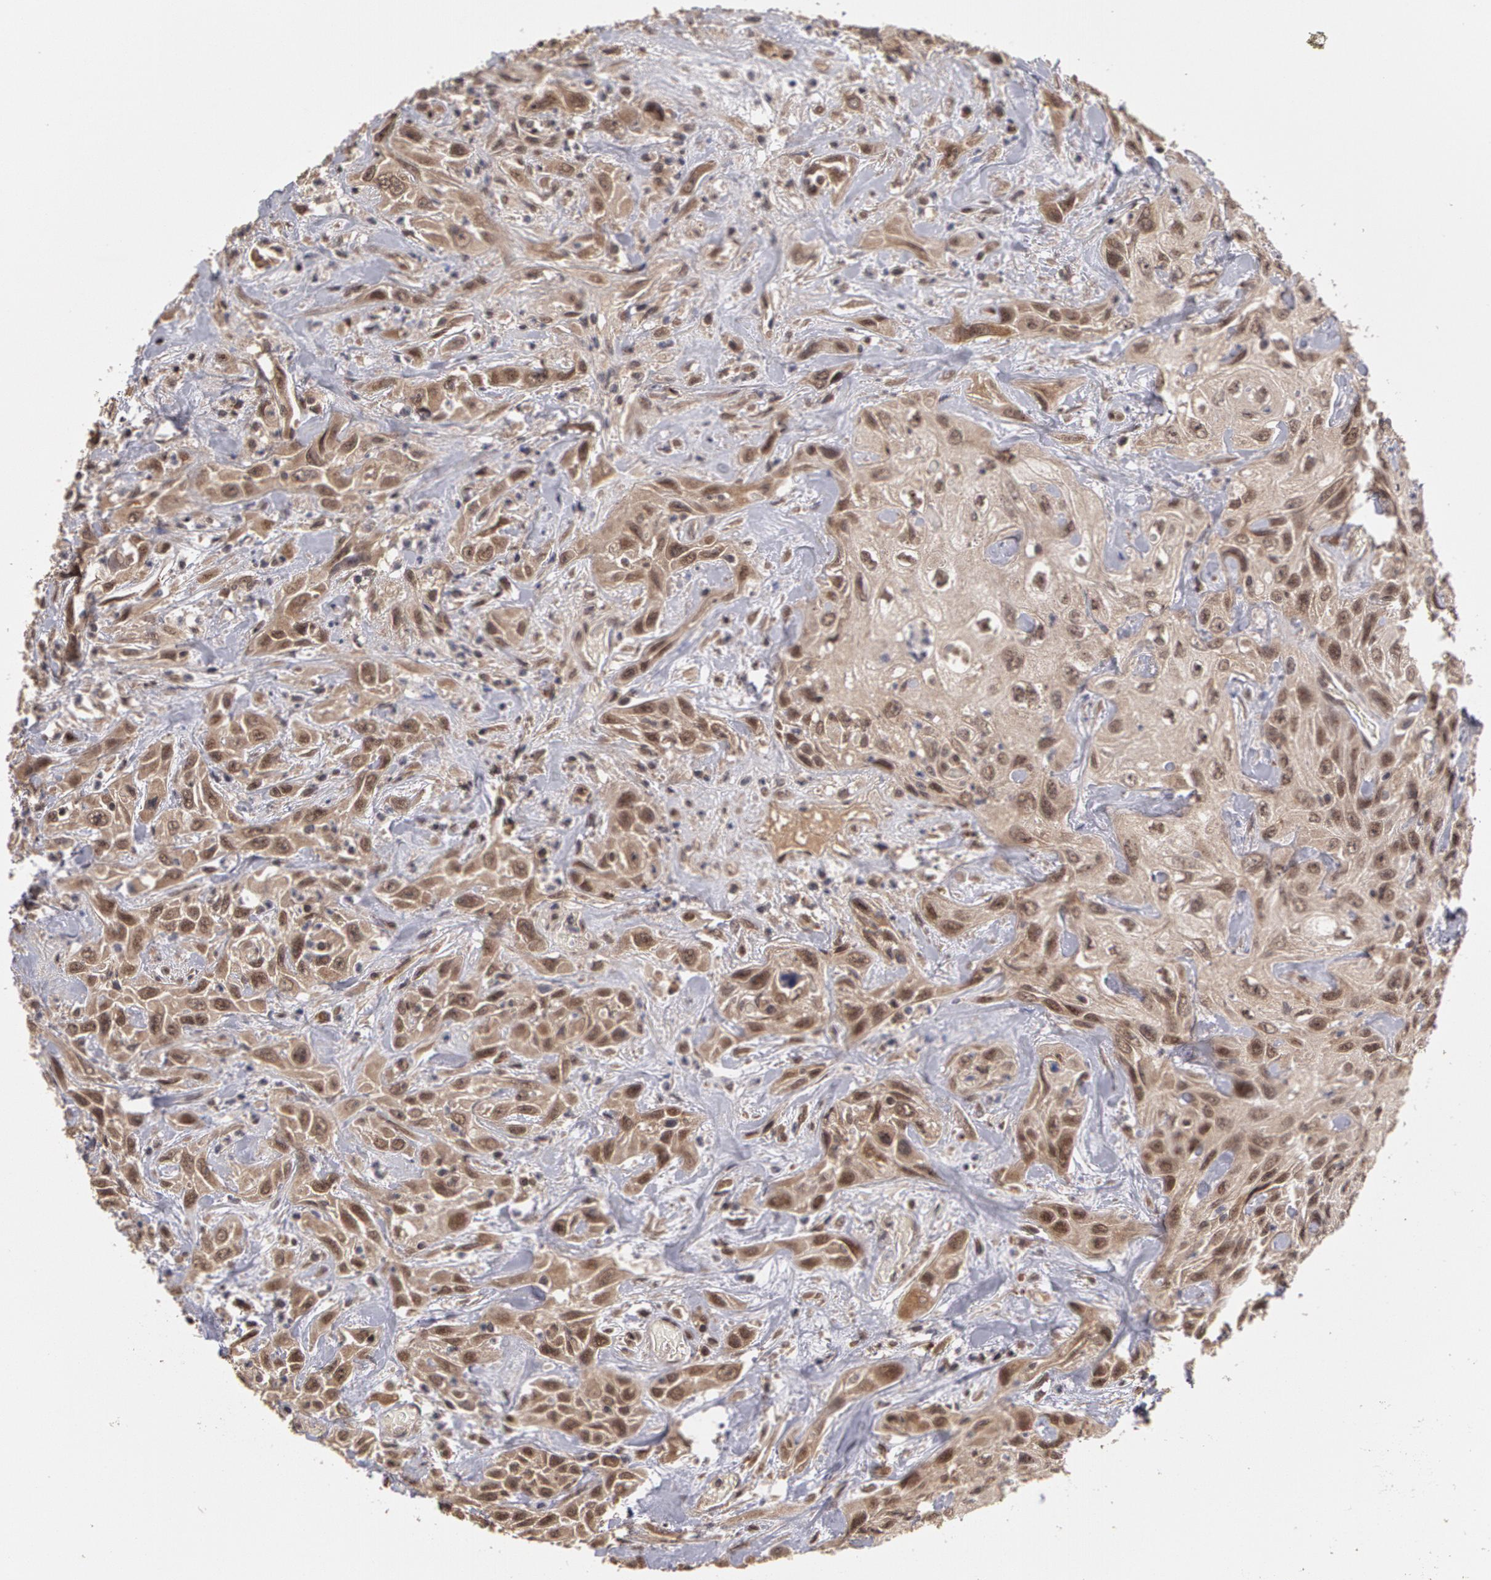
{"staining": {"intensity": "moderate", "quantity": ">75%", "location": "cytoplasmic/membranous,nuclear"}, "tissue": "urothelial cancer", "cell_type": "Tumor cells", "image_type": "cancer", "snomed": [{"axis": "morphology", "description": "Urothelial carcinoma, High grade"}, {"axis": "topography", "description": "Urinary bladder"}], "caption": "Immunohistochemical staining of human high-grade urothelial carcinoma demonstrates moderate cytoplasmic/membranous and nuclear protein staining in approximately >75% of tumor cells. The staining is performed using DAB (3,3'-diaminobenzidine) brown chromogen to label protein expression. The nuclei are counter-stained blue using hematoxylin.", "gene": "GLIS1", "patient": {"sex": "female", "age": 84}}